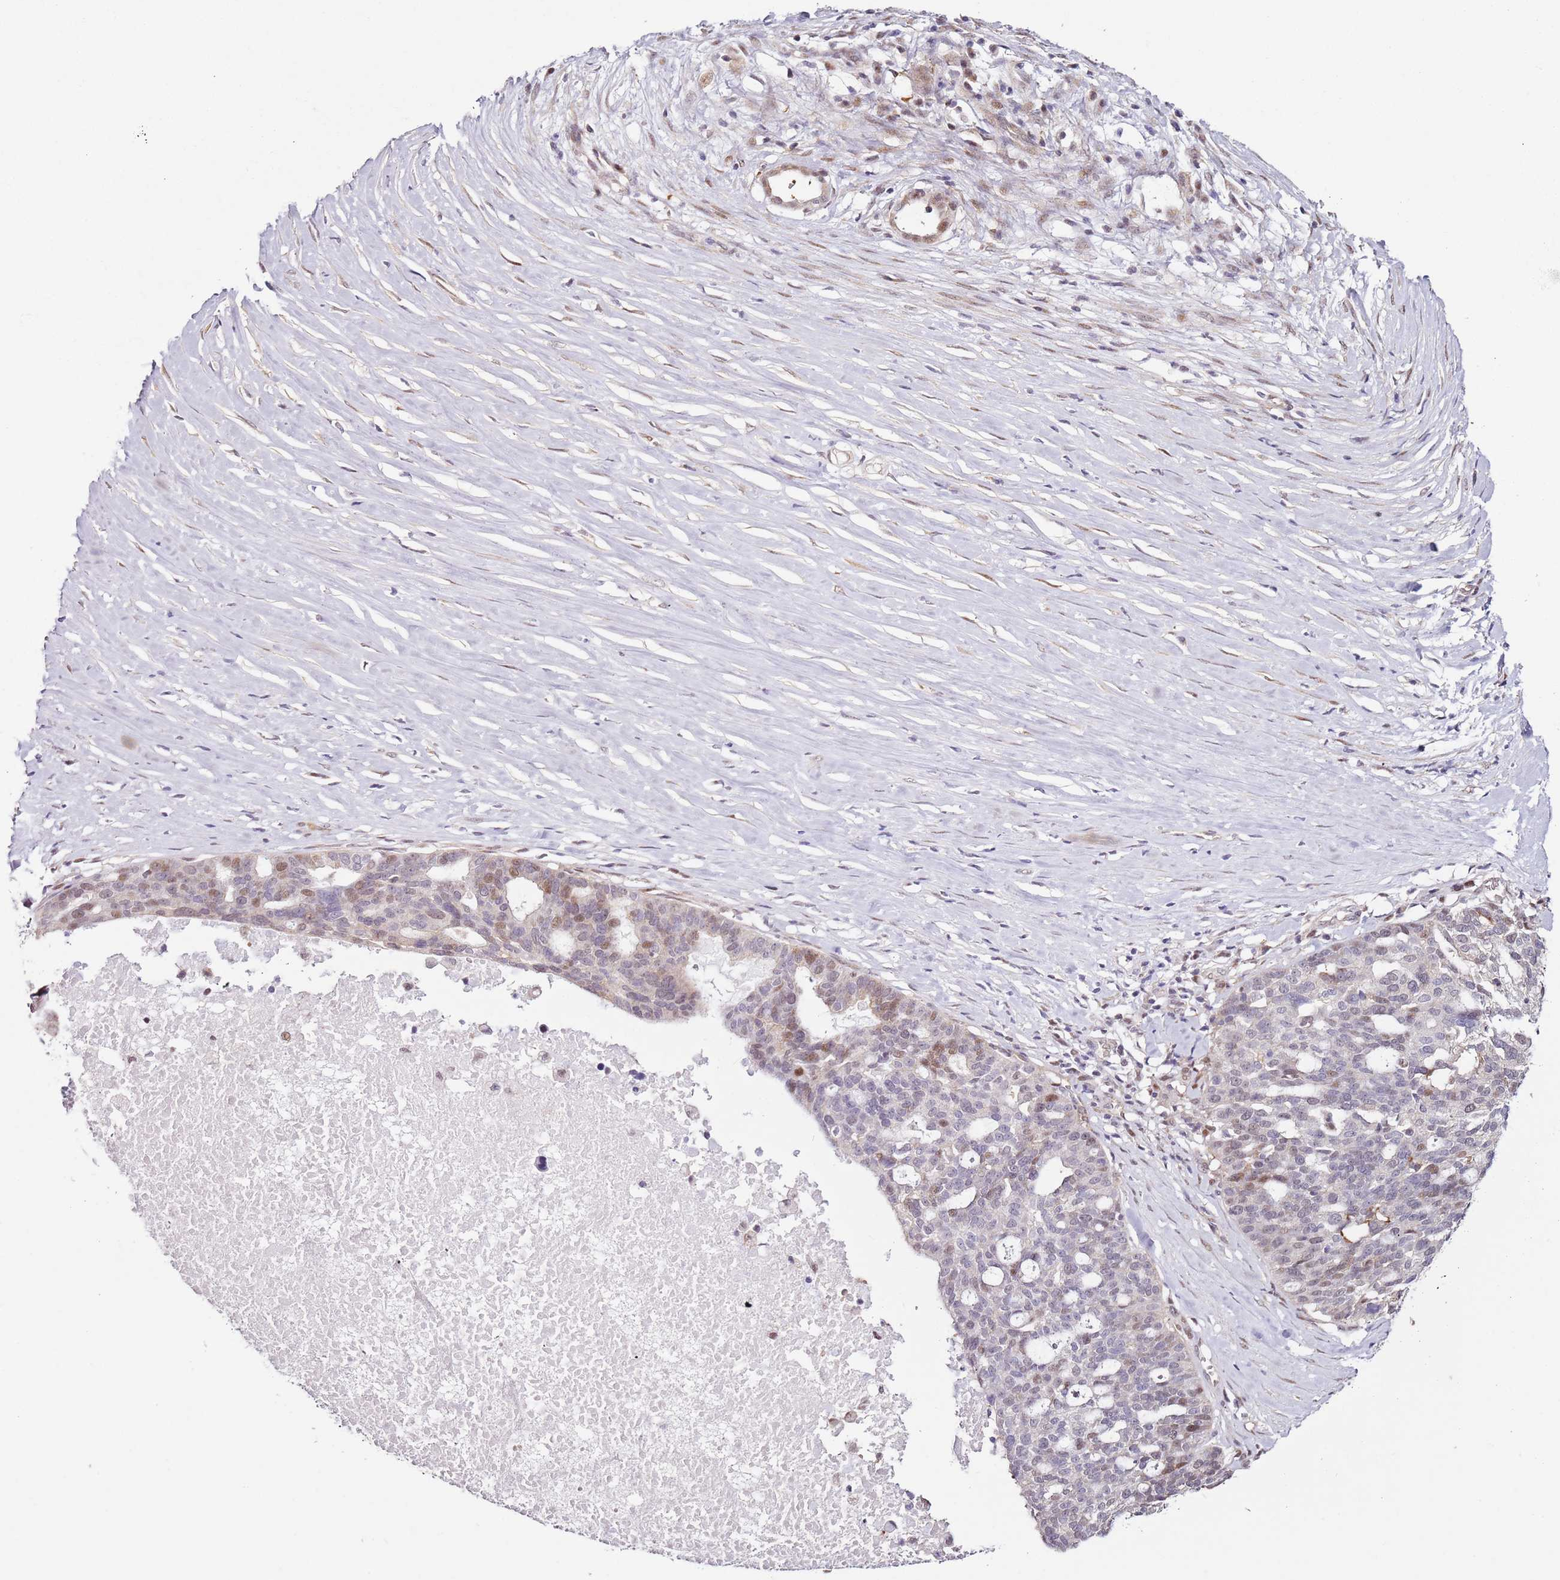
{"staining": {"intensity": "moderate", "quantity": "<25%", "location": "nuclear"}, "tissue": "ovarian cancer", "cell_type": "Tumor cells", "image_type": "cancer", "snomed": [{"axis": "morphology", "description": "Cystadenocarcinoma, serous, NOS"}, {"axis": "topography", "description": "Ovary"}], "caption": "Brown immunohistochemical staining in human ovarian cancer exhibits moderate nuclear expression in approximately <25% of tumor cells.", "gene": "PSMD4", "patient": {"sex": "female", "age": 59}}